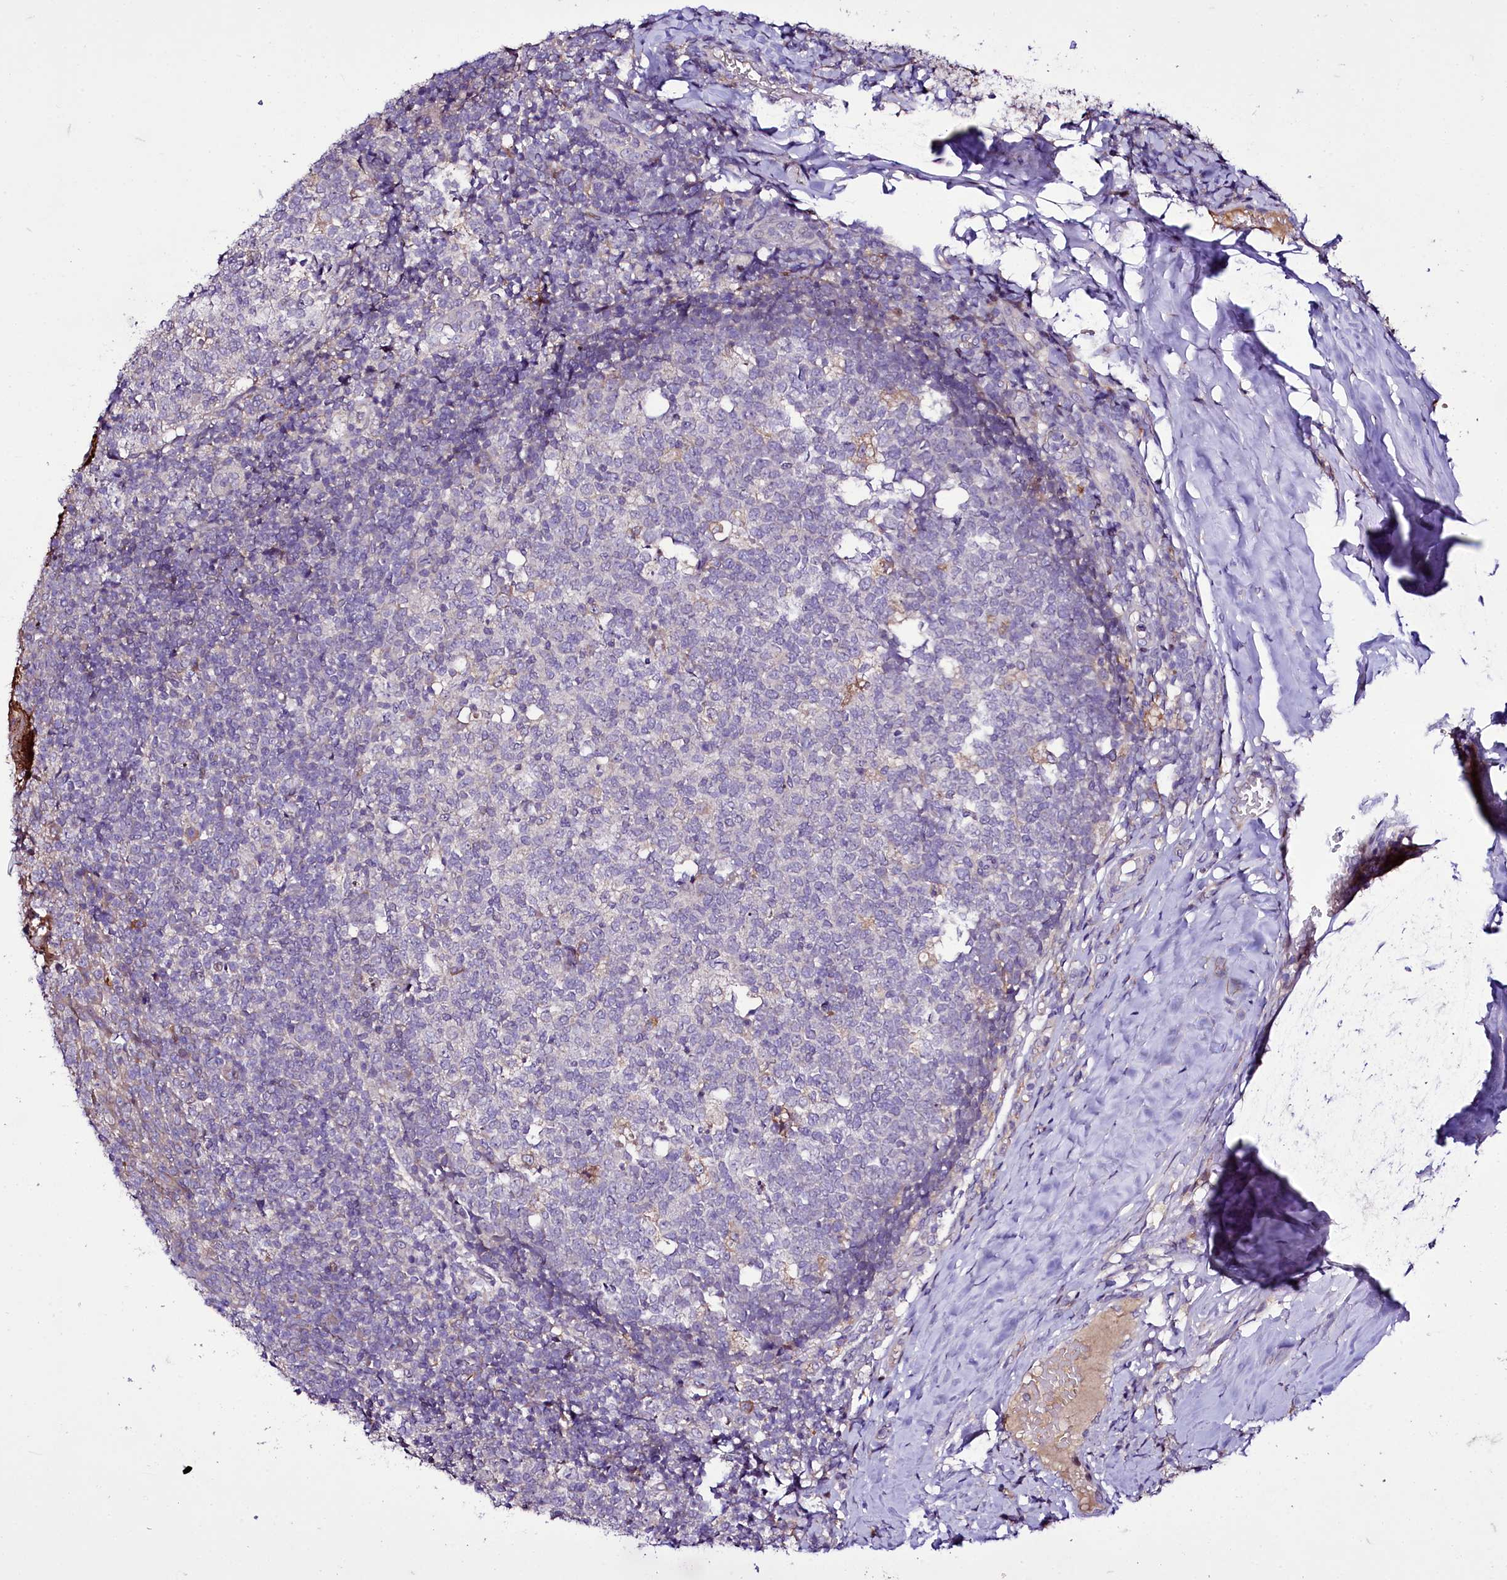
{"staining": {"intensity": "moderate", "quantity": "<25%", "location": "cytoplasmic/membranous"}, "tissue": "tonsil", "cell_type": "Germinal center cells", "image_type": "normal", "snomed": [{"axis": "morphology", "description": "Normal tissue, NOS"}, {"axis": "topography", "description": "Tonsil"}], "caption": "IHC of benign tonsil reveals low levels of moderate cytoplasmic/membranous expression in approximately <25% of germinal center cells. The staining was performed using DAB to visualize the protein expression in brown, while the nuclei were stained in blue with hematoxylin (Magnification: 20x).", "gene": "ZC3H12C", "patient": {"sex": "female", "age": 19}}